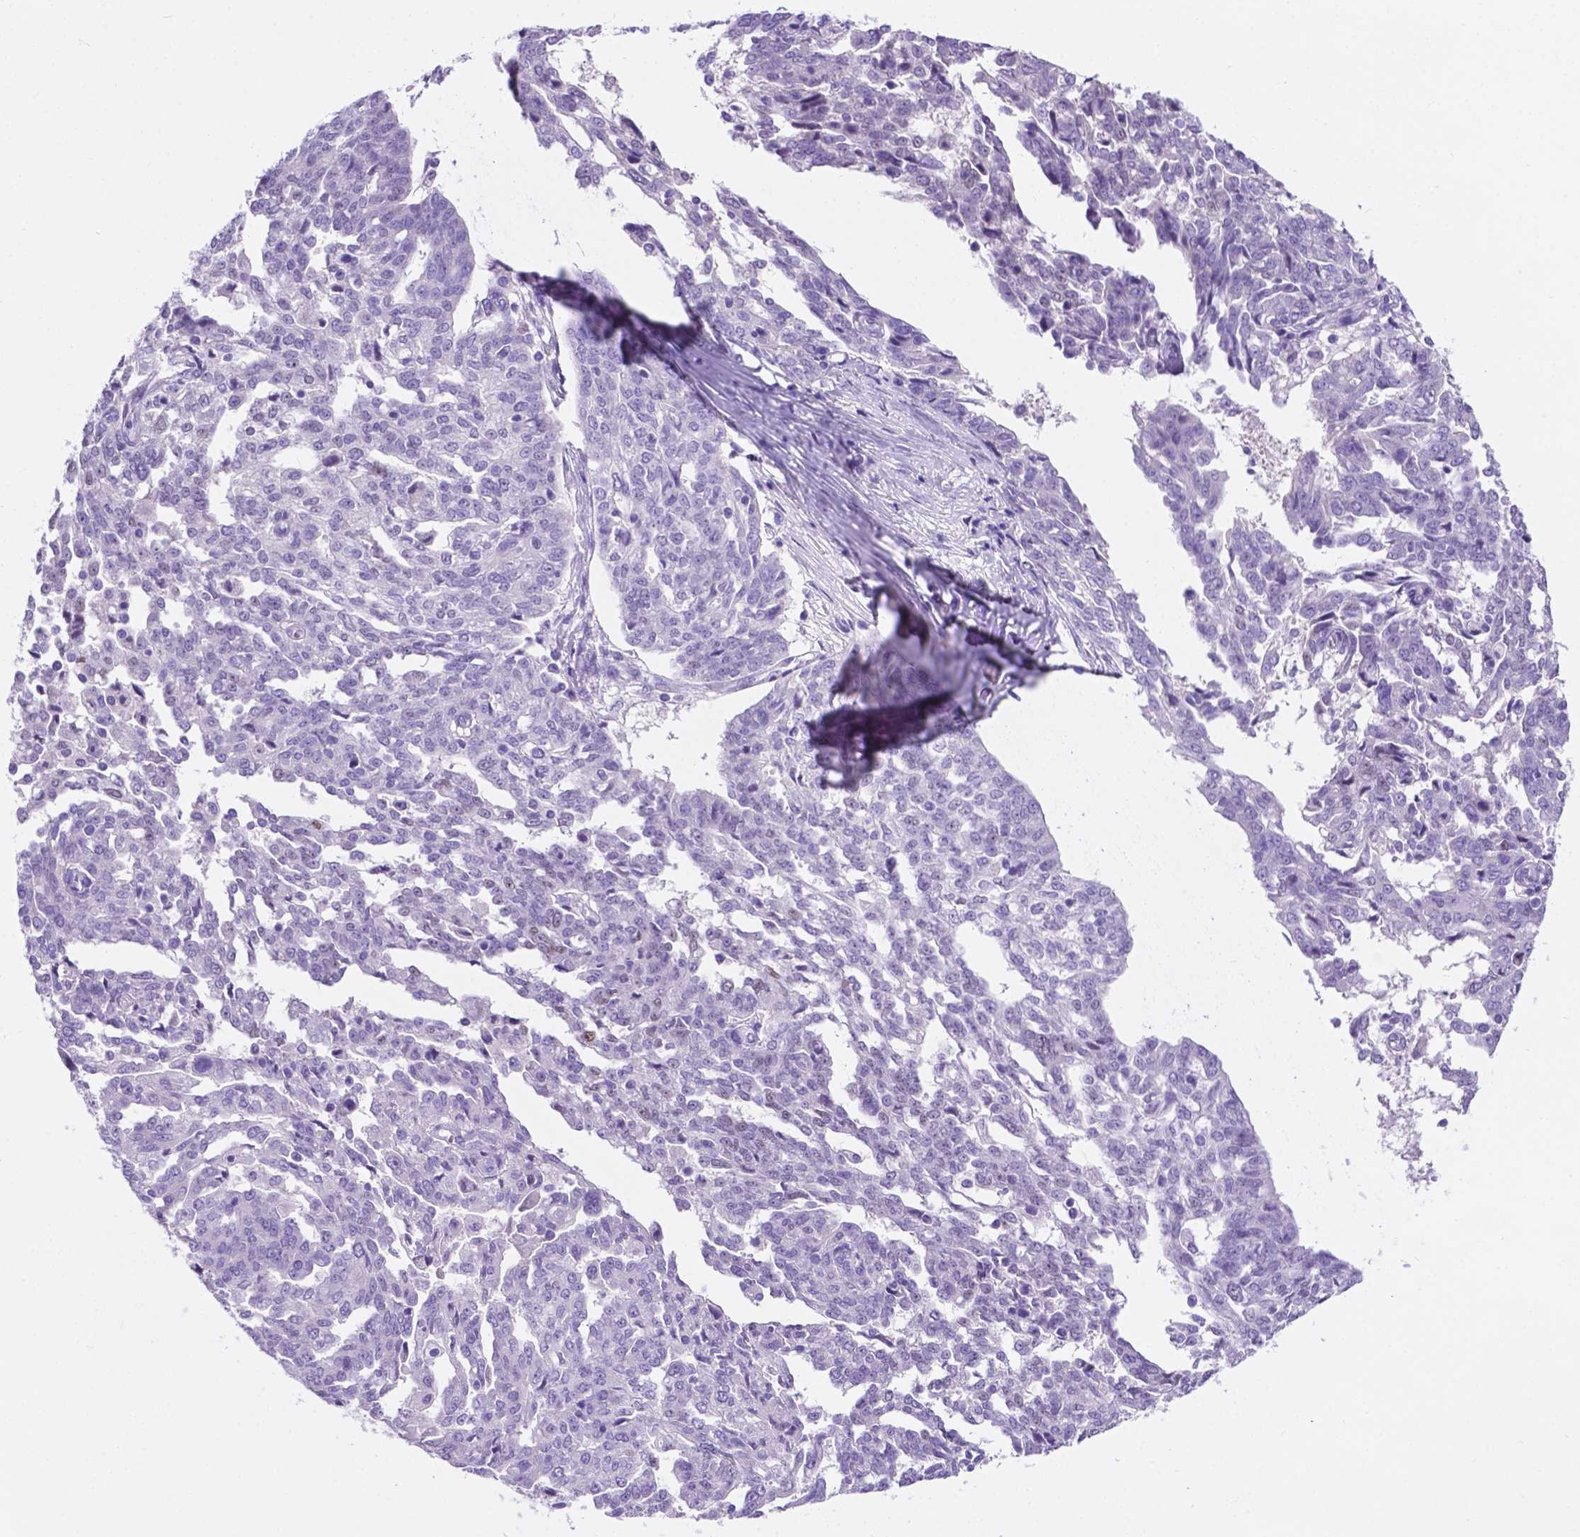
{"staining": {"intensity": "negative", "quantity": "none", "location": "none"}, "tissue": "ovarian cancer", "cell_type": "Tumor cells", "image_type": "cancer", "snomed": [{"axis": "morphology", "description": "Cystadenocarcinoma, serous, NOS"}, {"axis": "topography", "description": "Ovary"}], "caption": "Ovarian cancer stained for a protein using IHC demonstrates no staining tumor cells.", "gene": "TMEM210", "patient": {"sex": "female", "age": 67}}